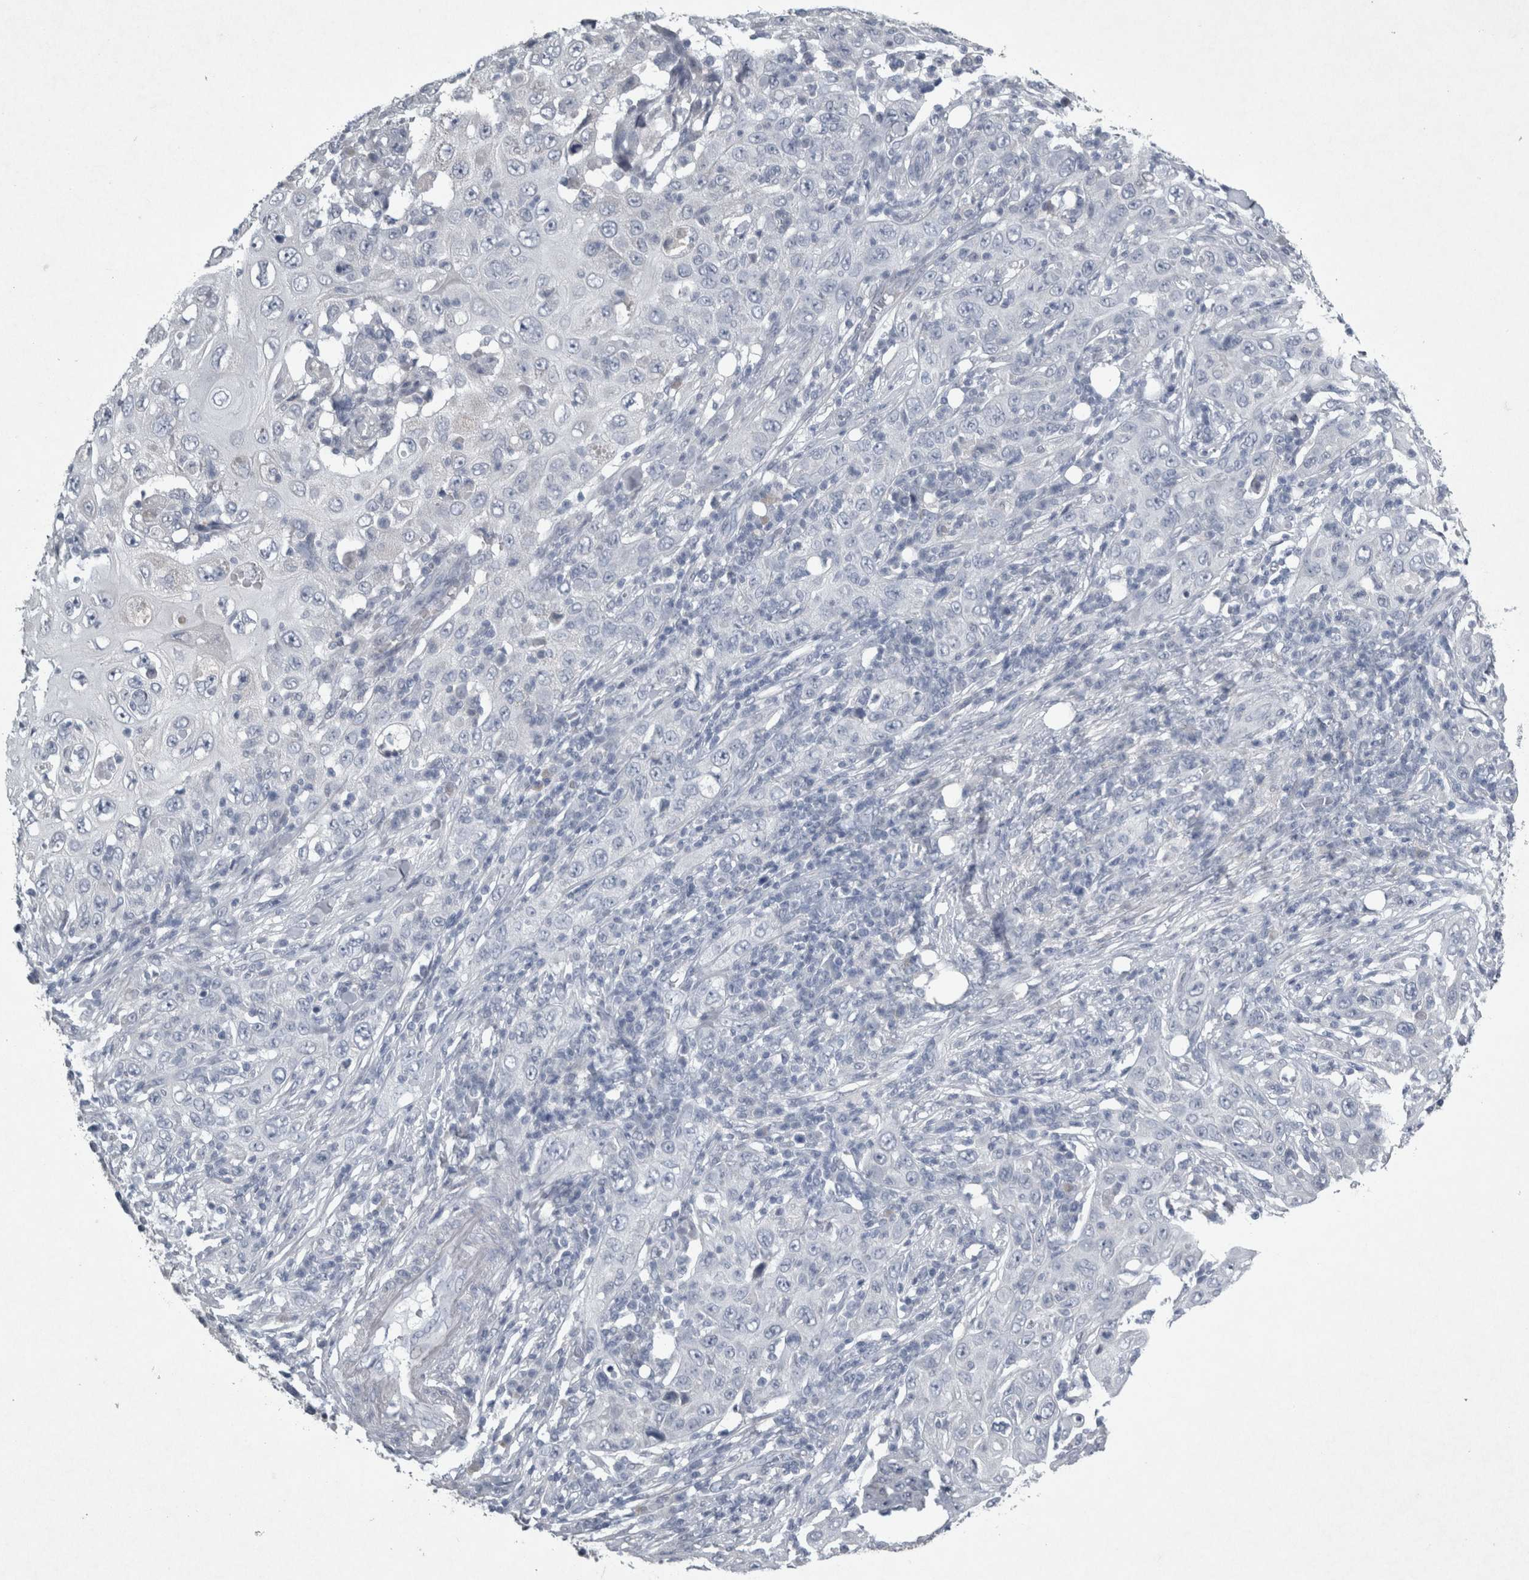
{"staining": {"intensity": "negative", "quantity": "none", "location": "none"}, "tissue": "skin cancer", "cell_type": "Tumor cells", "image_type": "cancer", "snomed": [{"axis": "morphology", "description": "Squamous cell carcinoma, NOS"}, {"axis": "topography", "description": "Skin"}], "caption": "Squamous cell carcinoma (skin) was stained to show a protein in brown. There is no significant expression in tumor cells.", "gene": "PDX1", "patient": {"sex": "female", "age": 88}}